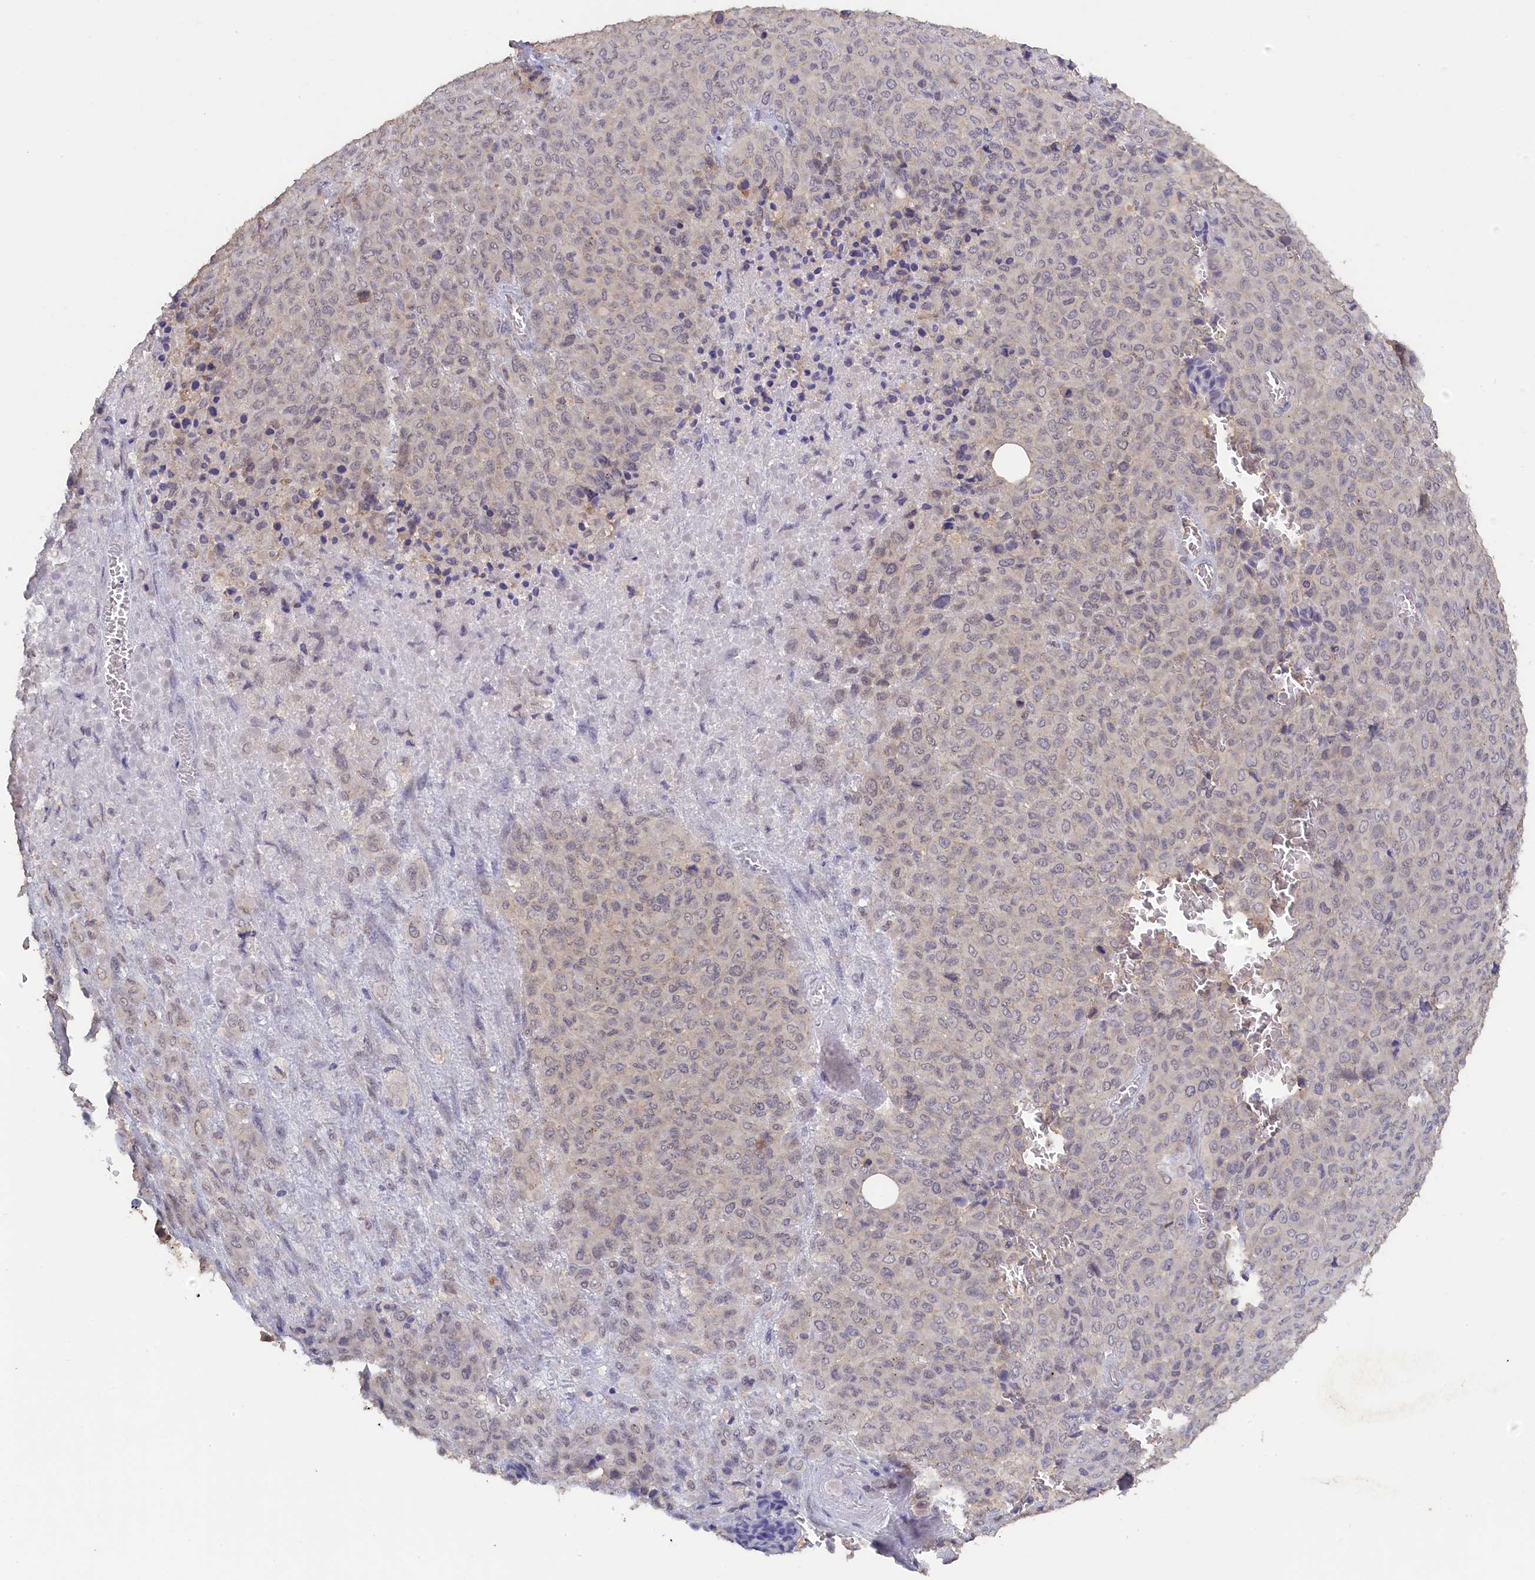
{"staining": {"intensity": "negative", "quantity": "none", "location": "none"}, "tissue": "melanoma", "cell_type": "Tumor cells", "image_type": "cancer", "snomed": [{"axis": "morphology", "description": "Malignant melanoma, Metastatic site"}, {"axis": "topography", "description": "Skin"}], "caption": "Melanoma was stained to show a protein in brown. There is no significant positivity in tumor cells. The staining was performed using DAB (3,3'-diaminobenzidine) to visualize the protein expression in brown, while the nuclei were stained in blue with hematoxylin (Magnification: 20x).", "gene": "CELF5", "patient": {"sex": "female", "age": 81}}